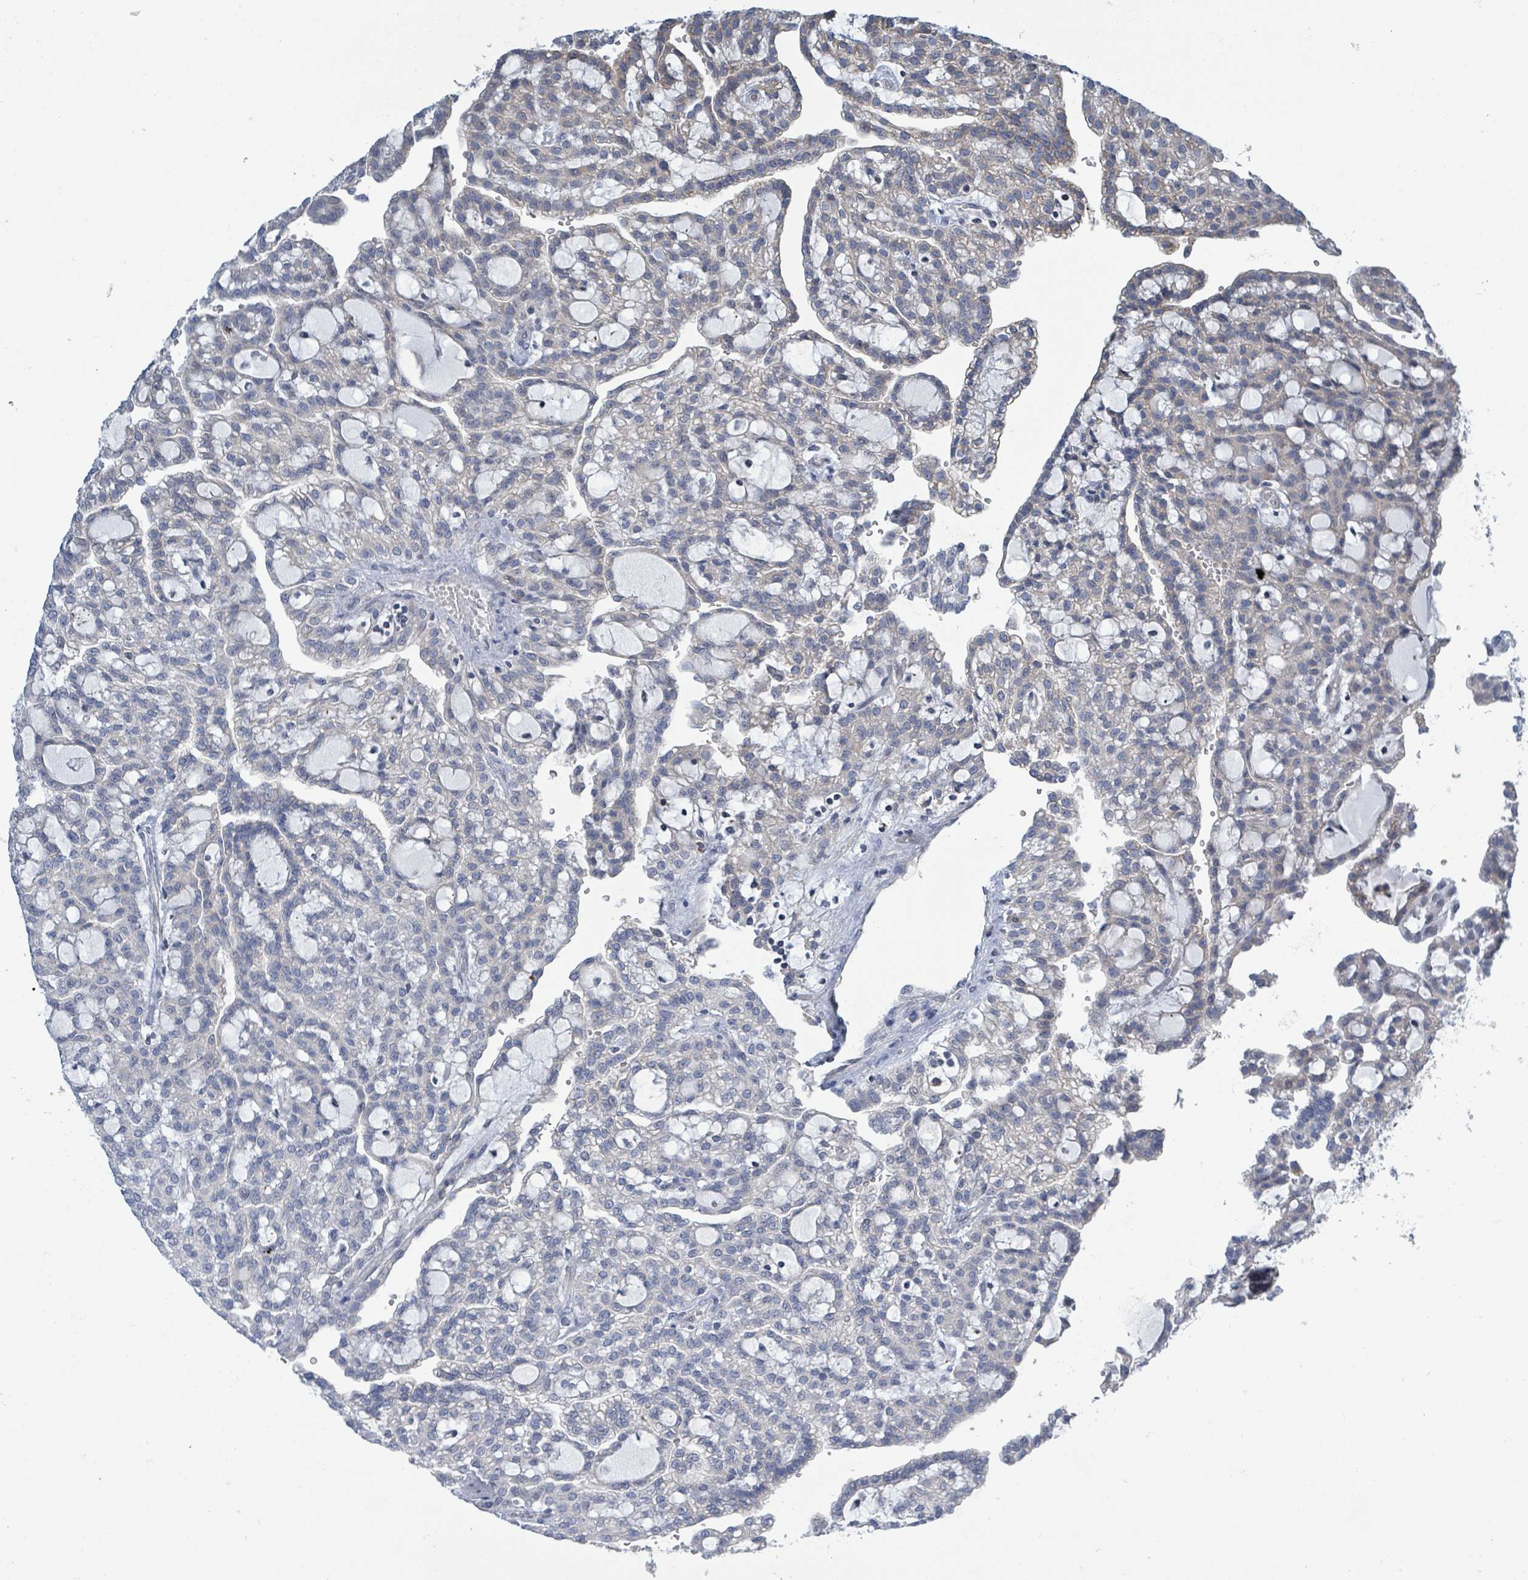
{"staining": {"intensity": "weak", "quantity": "<25%", "location": "cytoplasmic/membranous"}, "tissue": "renal cancer", "cell_type": "Tumor cells", "image_type": "cancer", "snomed": [{"axis": "morphology", "description": "Adenocarcinoma, NOS"}, {"axis": "topography", "description": "Kidney"}], "caption": "Immunohistochemistry of renal cancer displays no positivity in tumor cells.", "gene": "DGKZ", "patient": {"sex": "male", "age": 63}}